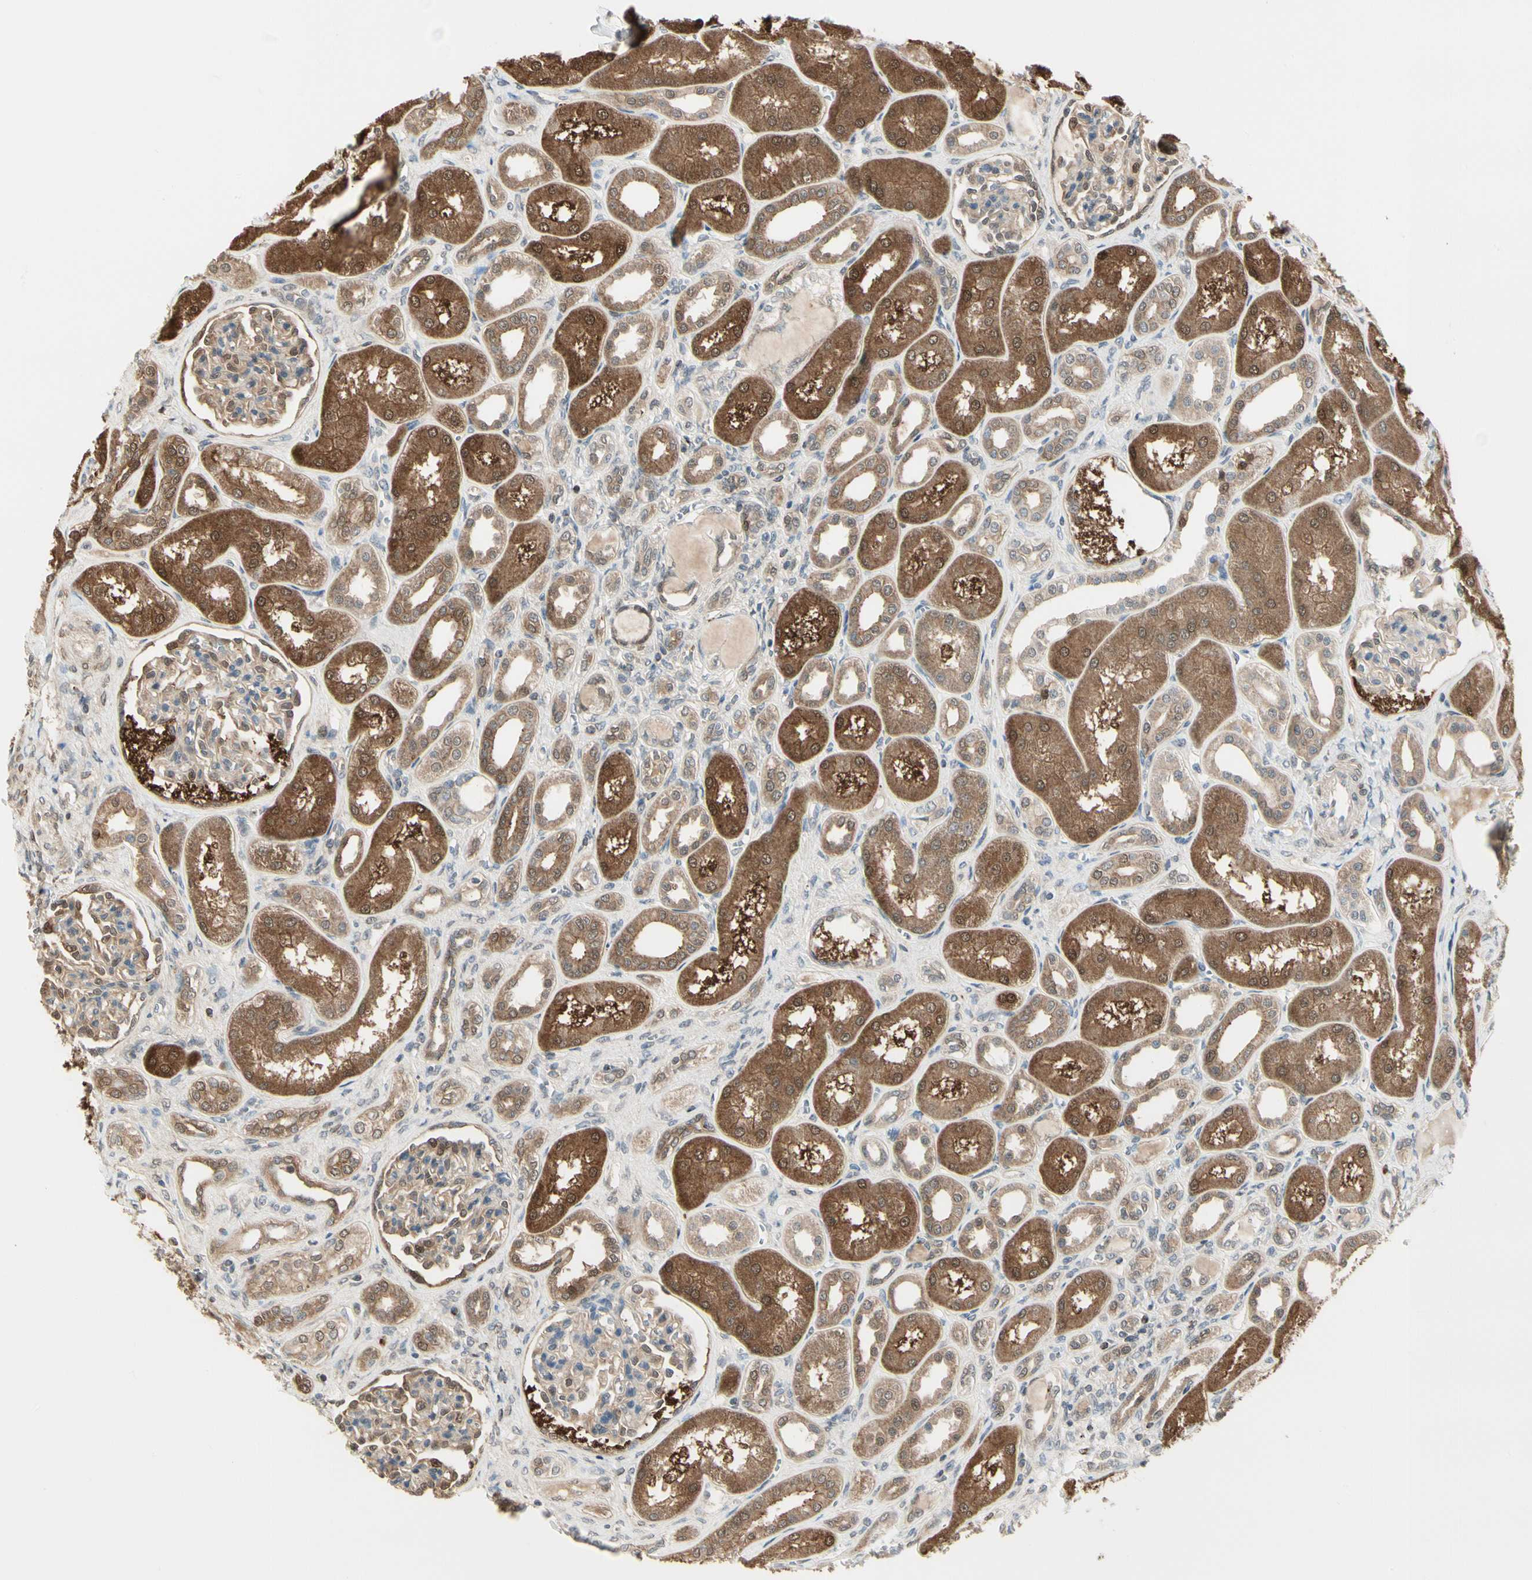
{"staining": {"intensity": "weak", "quantity": ">75%", "location": "cytoplasmic/membranous,nuclear"}, "tissue": "kidney", "cell_type": "Cells in glomeruli", "image_type": "normal", "snomed": [{"axis": "morphology", "description": "Normal tissue, NOS"}, {"axis": "topography", "description": "Kidney"}], "caption": "Immunohistochemical staining of unremarkable kidney shows low levels of weak cytoplasmic/membranous,nuclear staining in approximately >75% of cells in glomeruli. The staining is performed using DAB brown chromogen to label protein expression. The nuclei are counter-stained blue using hematoxylin.", "gene": "EVC", "patient": {"sex": "male", "age": 7}}